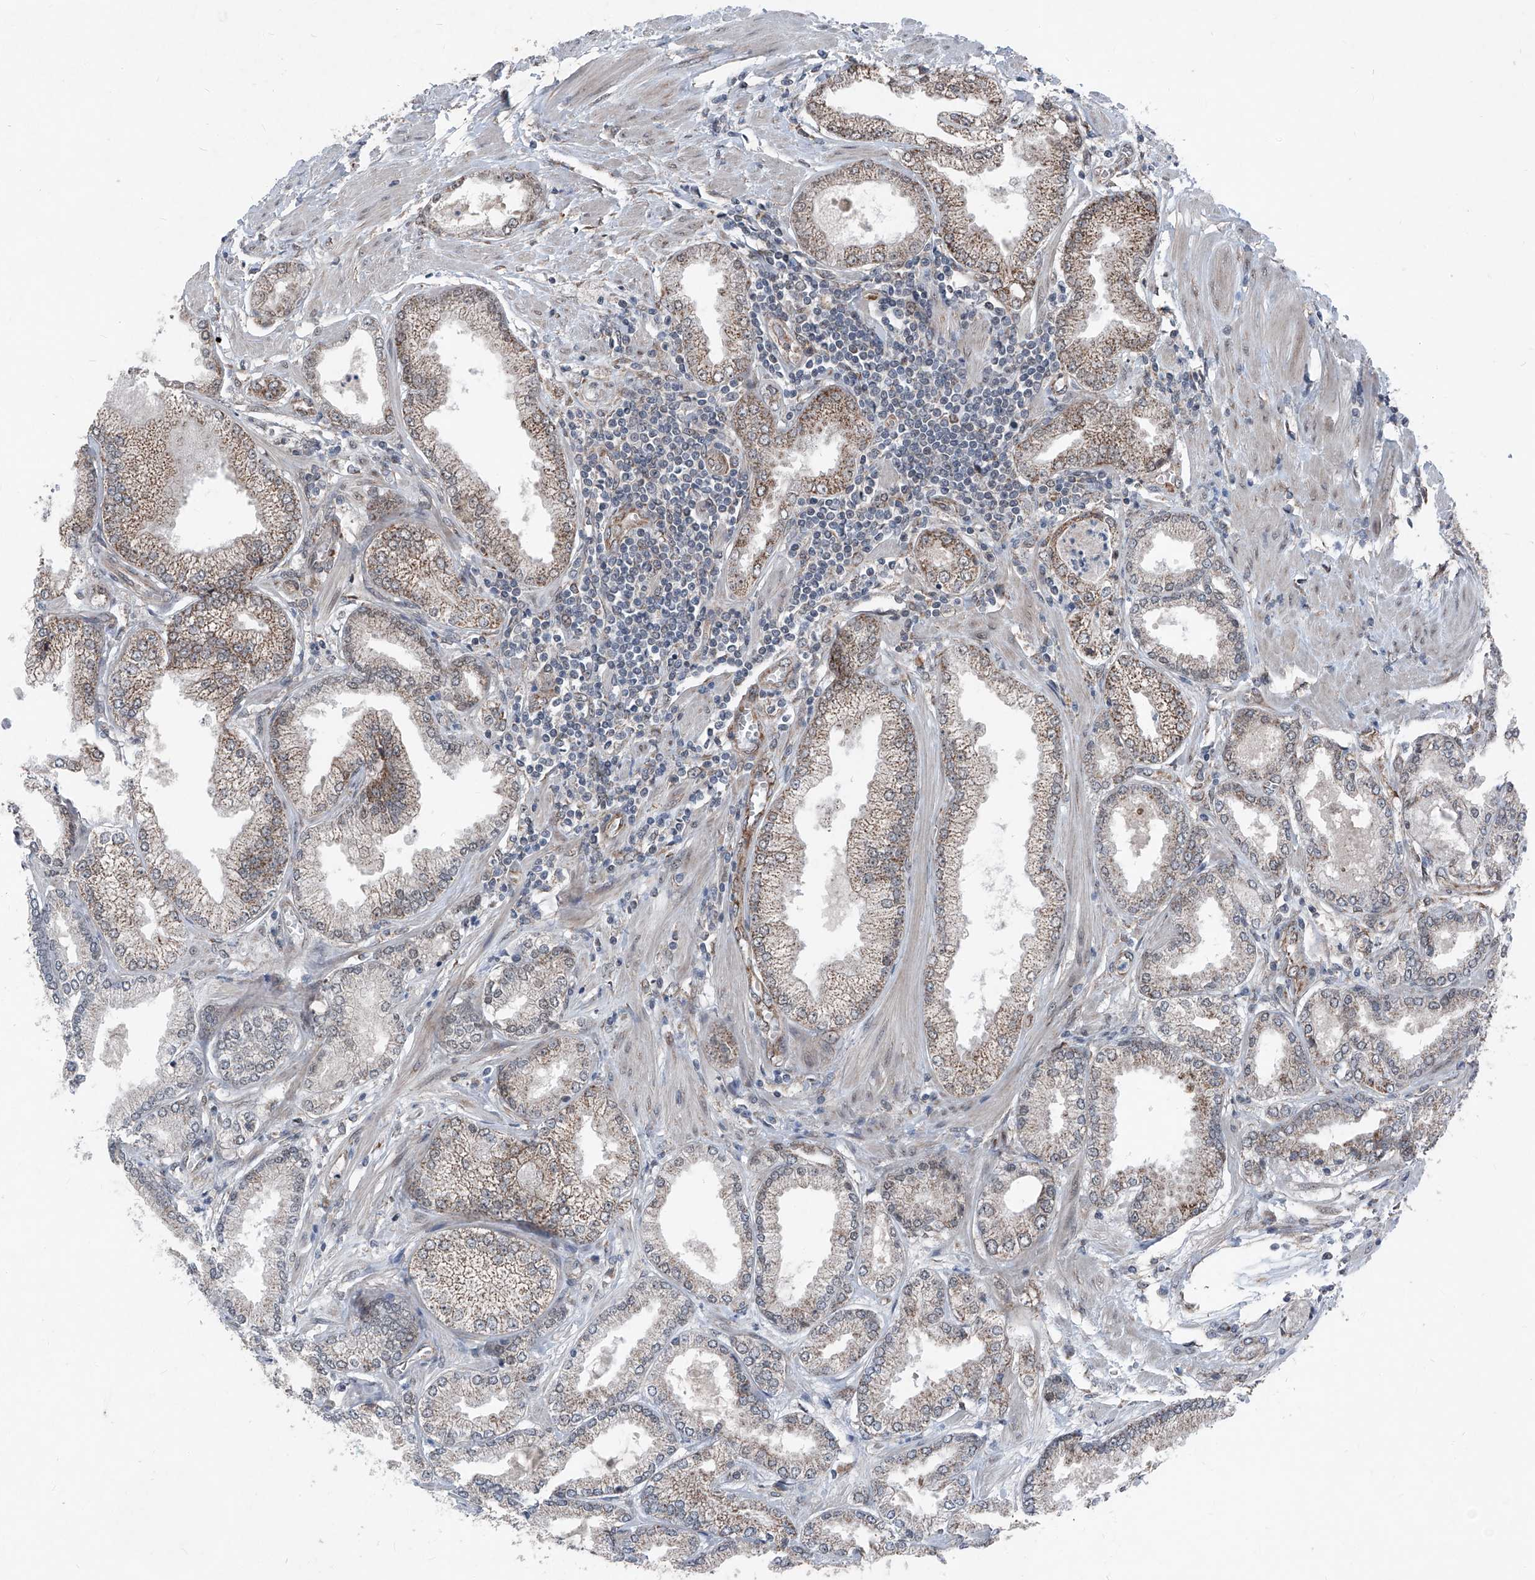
{"staining": {"intensity": "weak", "quantity": ">75%", "location": "cytoplasmic/membranous"}, "tissue": "prostate cancer", "cell_type": "Tumor cells", "image_type": "cancer", "snomed": [{"axis": "morphology", "description": "Adenocarcinoma, Low grade"}, {"axis": "topography", "description": "Prostate"}], "caption": "Protein expression analysis of adenocarcinoma (low-grade) (prostate) shows weak cytoplasmic/membranous staining in approximately >75% of tumor cells. (DAB IHC with brightfield microscopy, high magnification).", "gene": "COA7", "patient": {"sex": "male", "age": 62}}